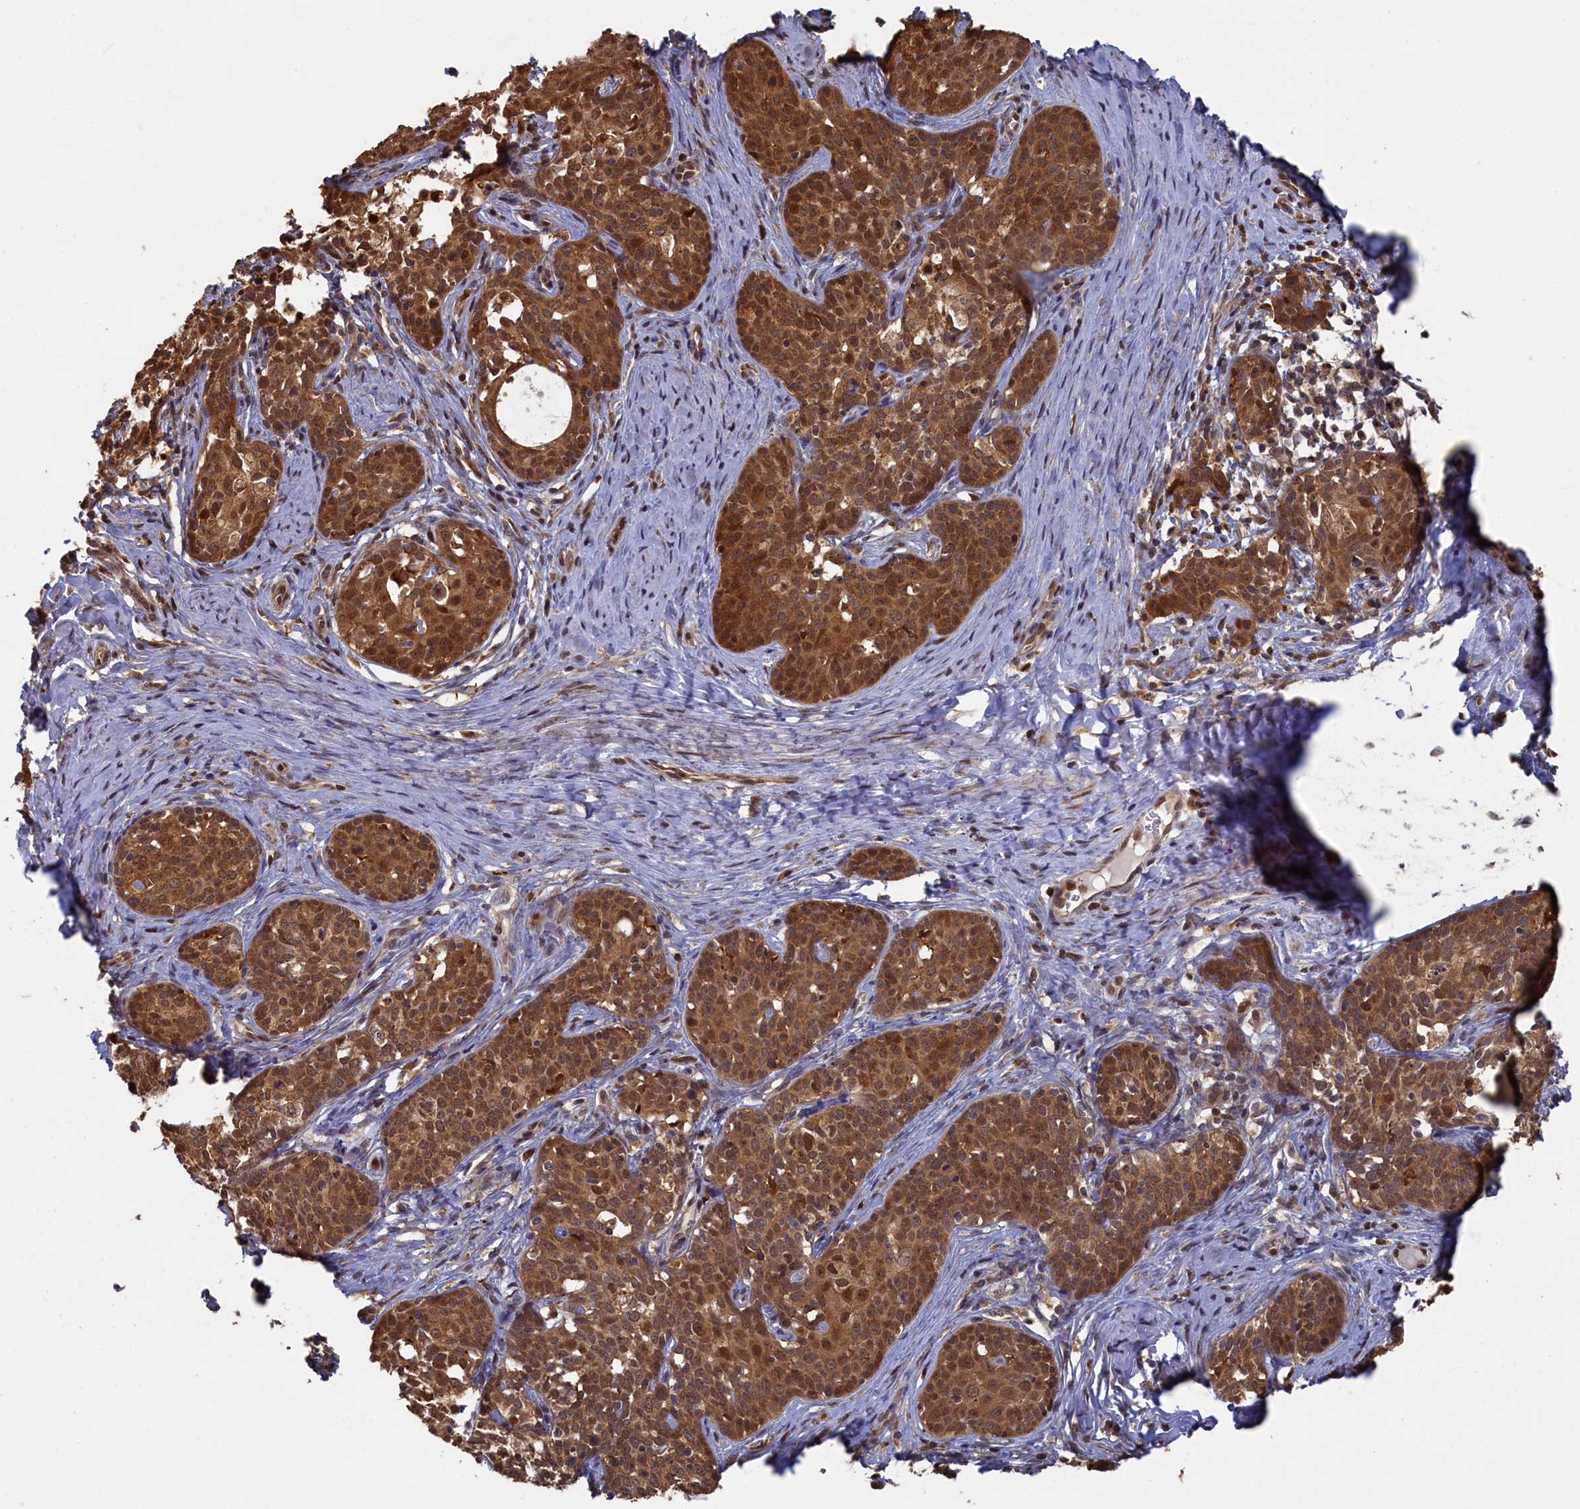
{"staining": {"intensity": "strong", "quantity": ">75%", "location": "cytoplasmic/membranous,nuclear"}, "tissue": "cervical cancer", "cell_type": "Tumor cells", "image_type": "cancer", "snomed": [{"axis": "morphology", "description": "Squamous cell carcinoma, NOS"}, {"axis": "topography", "description": "Cervix"}], "caption": "Cervical cancer was stained to show a protein in brown. There is high levels of strong cytoplasmic/membranous and nuclear staining in approximately >75% of tumor cells.", "gene": "UCHL3", "patient": {"sex": "female", "age": 52}}